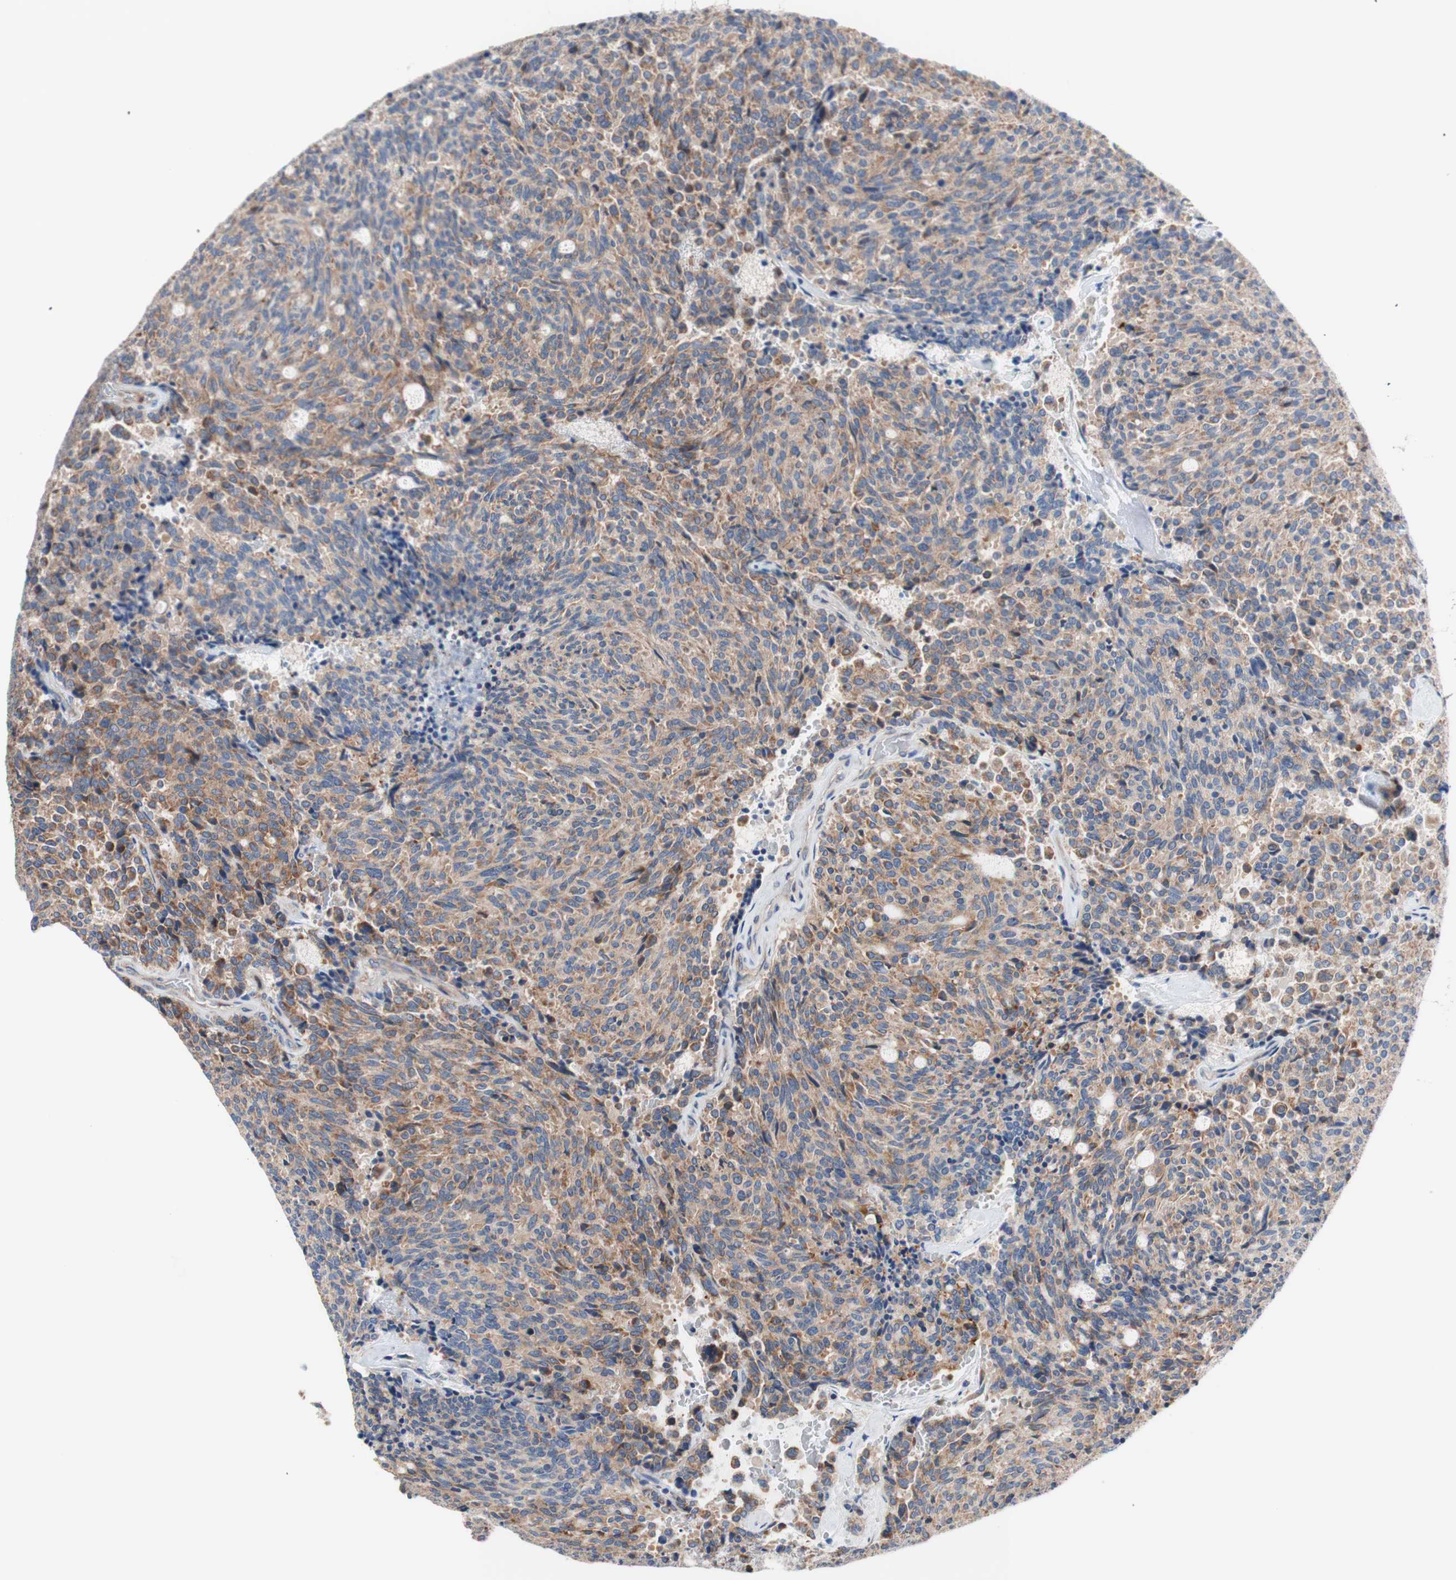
{"staining": {"intensity": "moderate", "quantity": ">75%", "location": "cytoplasmic/membranous"}, "tissue": "carcinoid", "cell_type": "Tumor cells", "image_type": "cancer", "snomed": [{"axis": "morphology", "description": "Carcinoid, malignant, NOS"}, {"axis": "topography", "description": "Pancreas"}], "caption": "Protein staining of malignant carcinoid tissue exhibits moderate cytoplasmic/membranous positivity in approximately >75% of tumor cells. Nuclei are stained in blue.", "gene": "FMR1", "patient": {"sex": "female", "age": 54}}